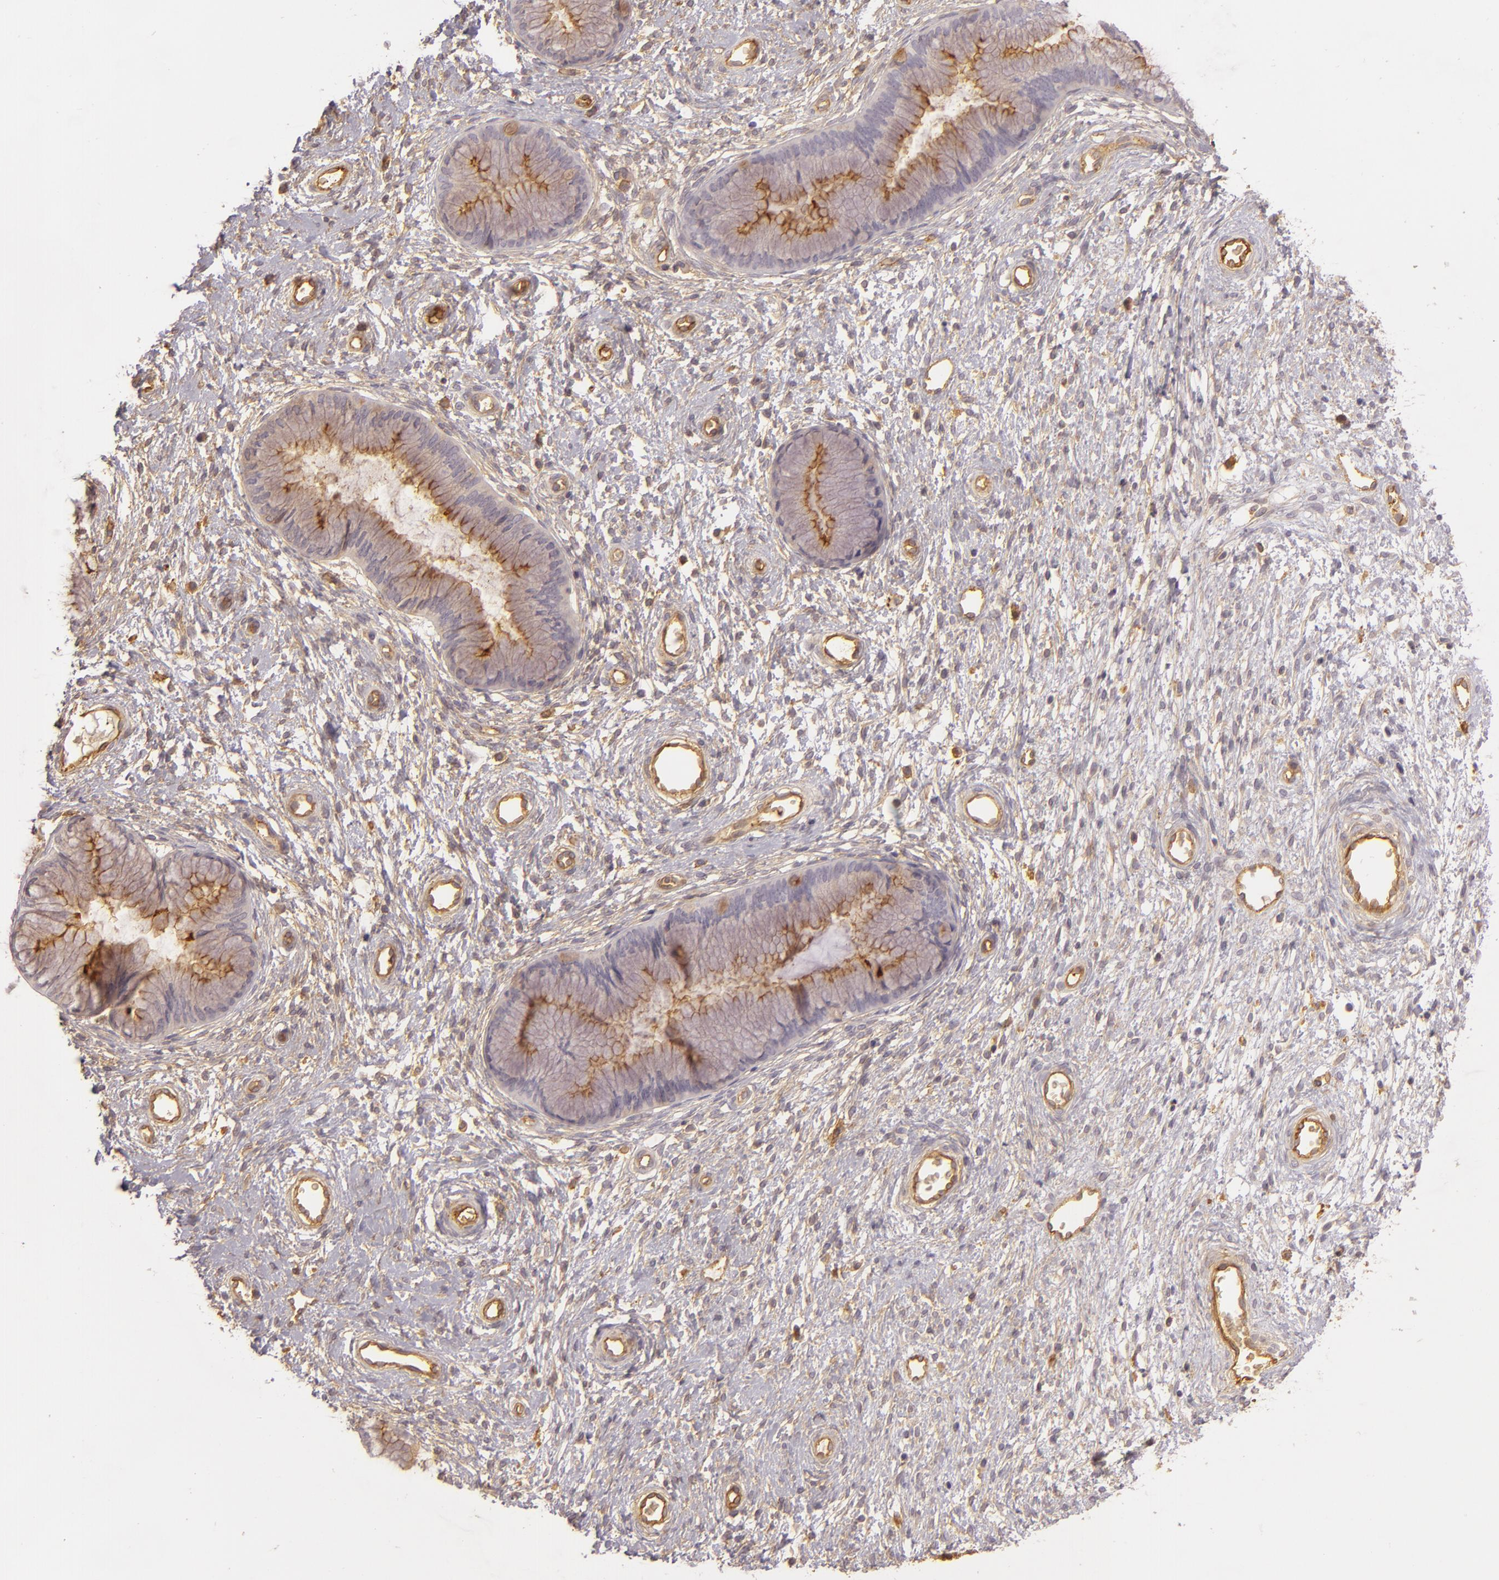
{"staining": {"intensity": "moderate", "quantity": ">75%", "location": "cytoplasmic/membranous"}, "tissue": "cervix", "cell_type": "Glandular cells", "image_type": "normal", "snomed": [{"axis": "morphology", "description": "Normal tissue, NOS"}, {"axis": "topography", "description": "Cervix"}], "caption": "Protein staining displays moderate cytoplasmic/membranous positivity in about >75% of glandular cells in normal cervix.", "gene": "CD59", "patient": {"sex": "female", "age": 55}}